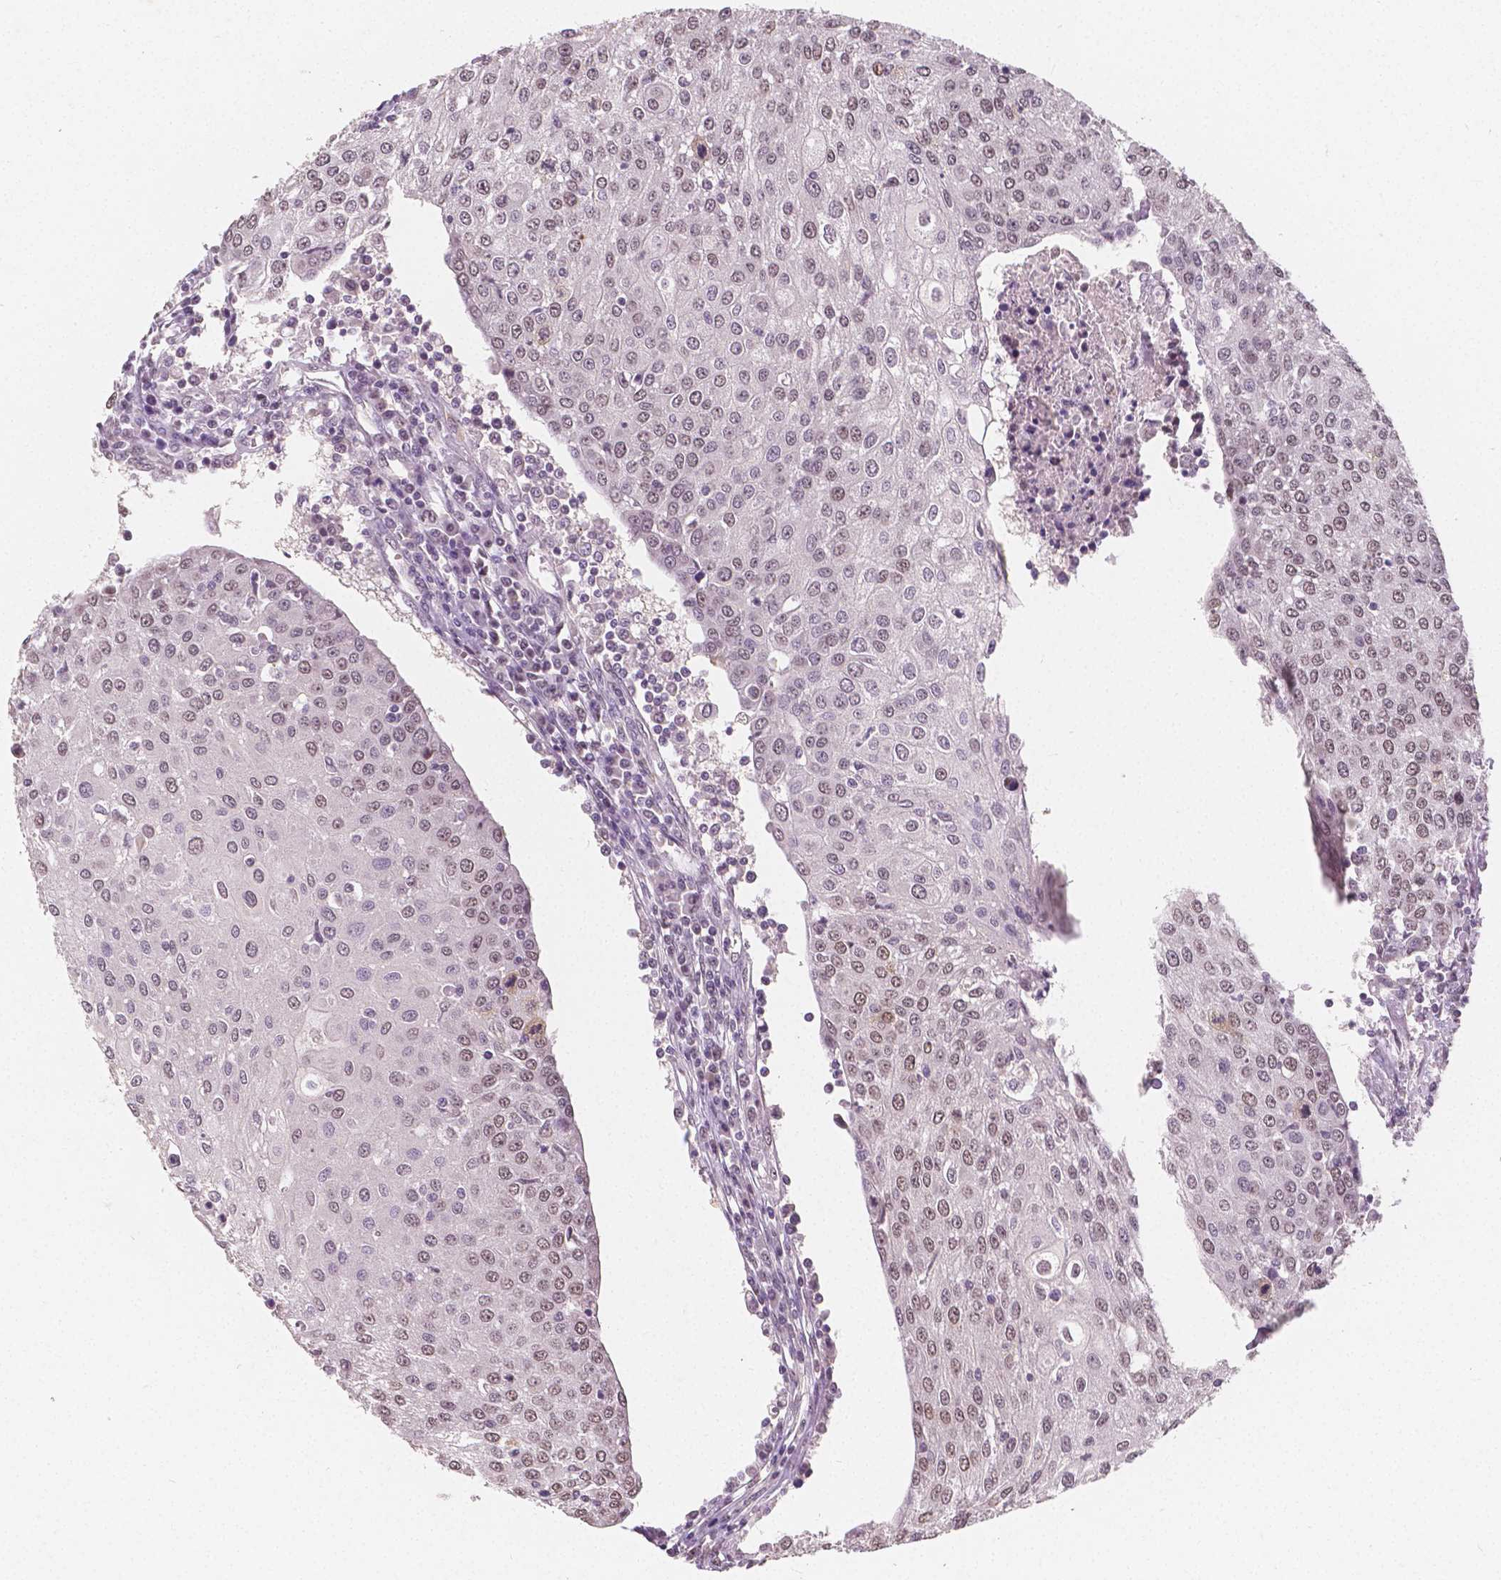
{"staining": {"intensity": "weak", "quantity": "25%-75%", "location": "nuclear"}, "tissue": "urothelial cancer", "cell_type": "Tumor cells", "image_type": "cancer", "snomed": [{"axis": "morphology", "description": "Urothelial carcinoma, High grade"}, {"axis": "topography", "description": "Urinary bladder"}], "caption": "Approximately 25%-75% of tumor cells in high-grade urothelial carcinoma display weak nuclear protein expression as visualized by brown immunohistochemical staining.", "gene": "NOLC1", "patient": {"sex": "female", "age": 85}}